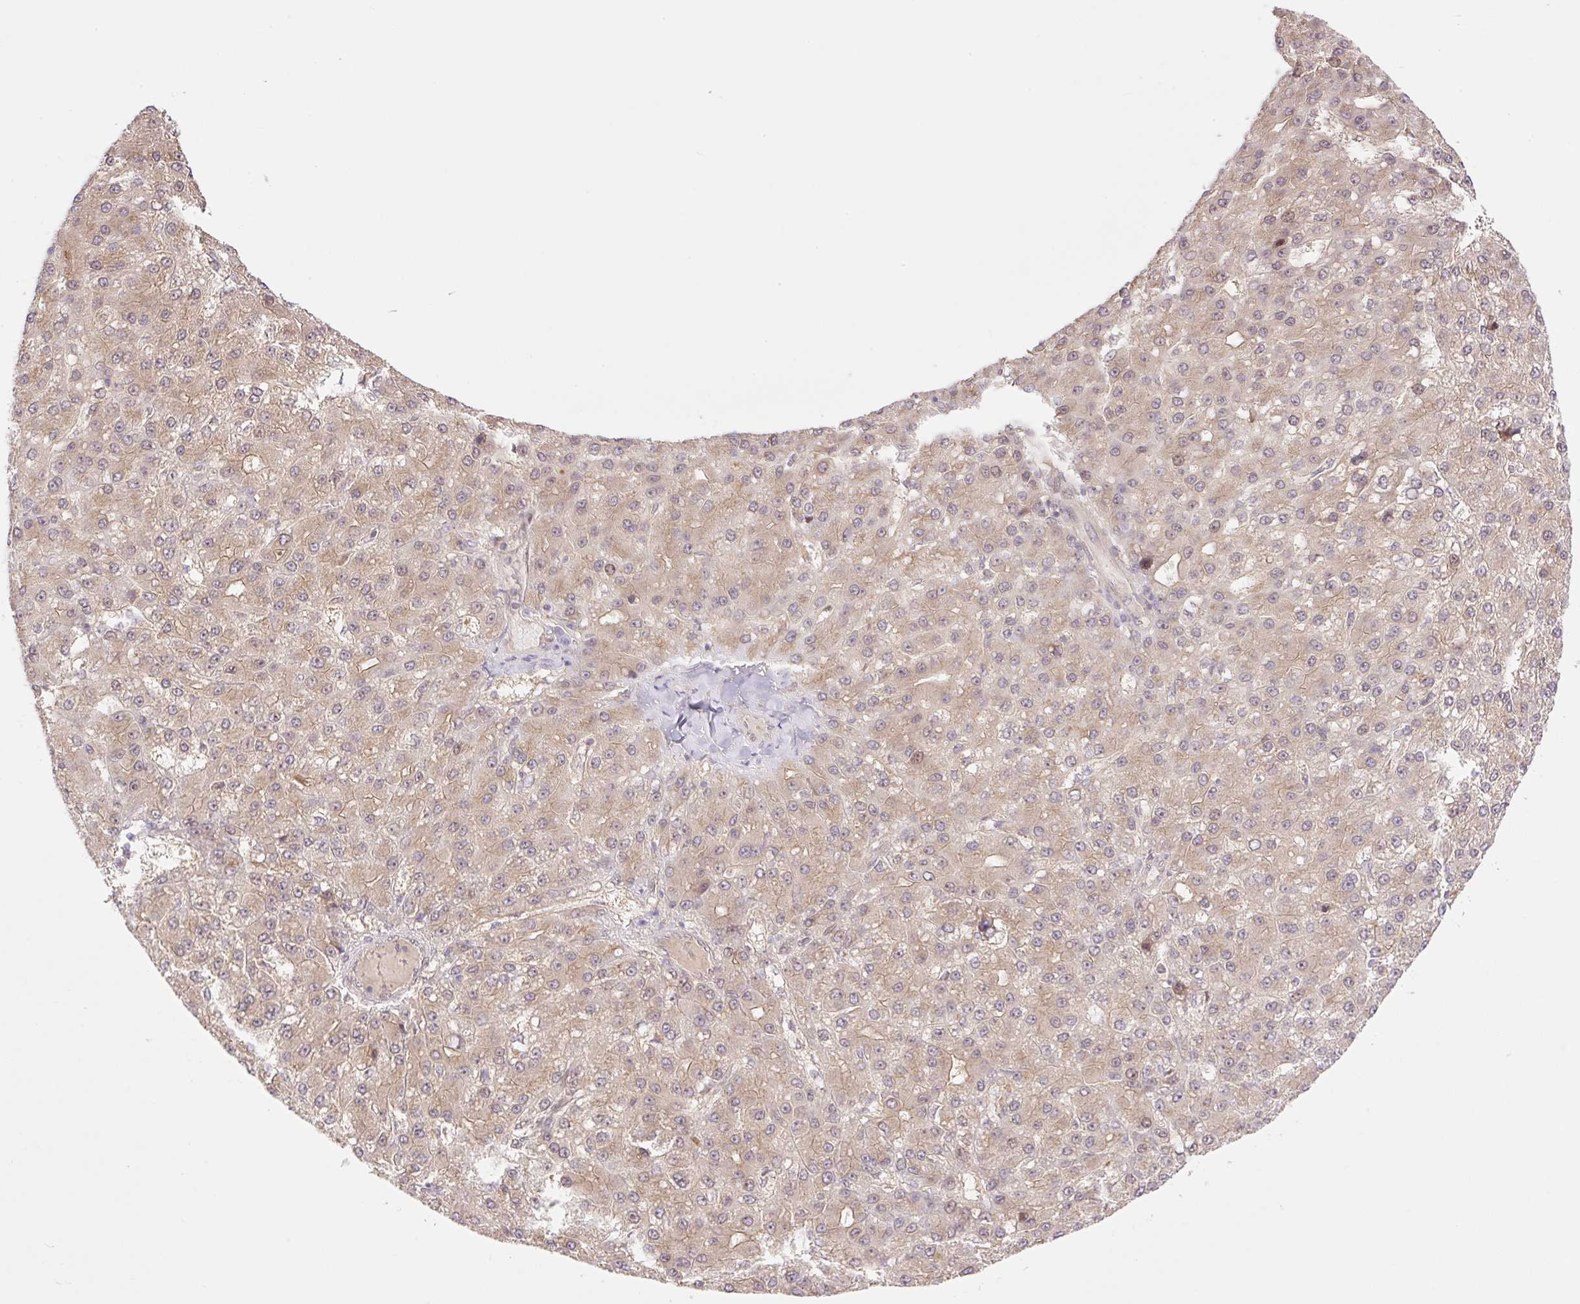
{"staining": {"intensity": "weak", "quantity": ">75%", "location": "cytoplasmic/membranous,nuclear"}, "tissue": "liver cancer", "cell_type": "Tumor cells", "image_type": "cancer", "snomed": [{"axis": "morphology", "description": "Carcinoma, Hepatocellular, NOS"}, {"axis": "topography", "description": "Liver"}], "caption": "A histopathology image of human liver cancer (hepatocellular carcinoma) stained for a protein shows weak cytoplasmic/membranous and nuclear brown staining in tumor cells.", "gene": "VPS25", "patient": {"sex": "male", "age": 67}}